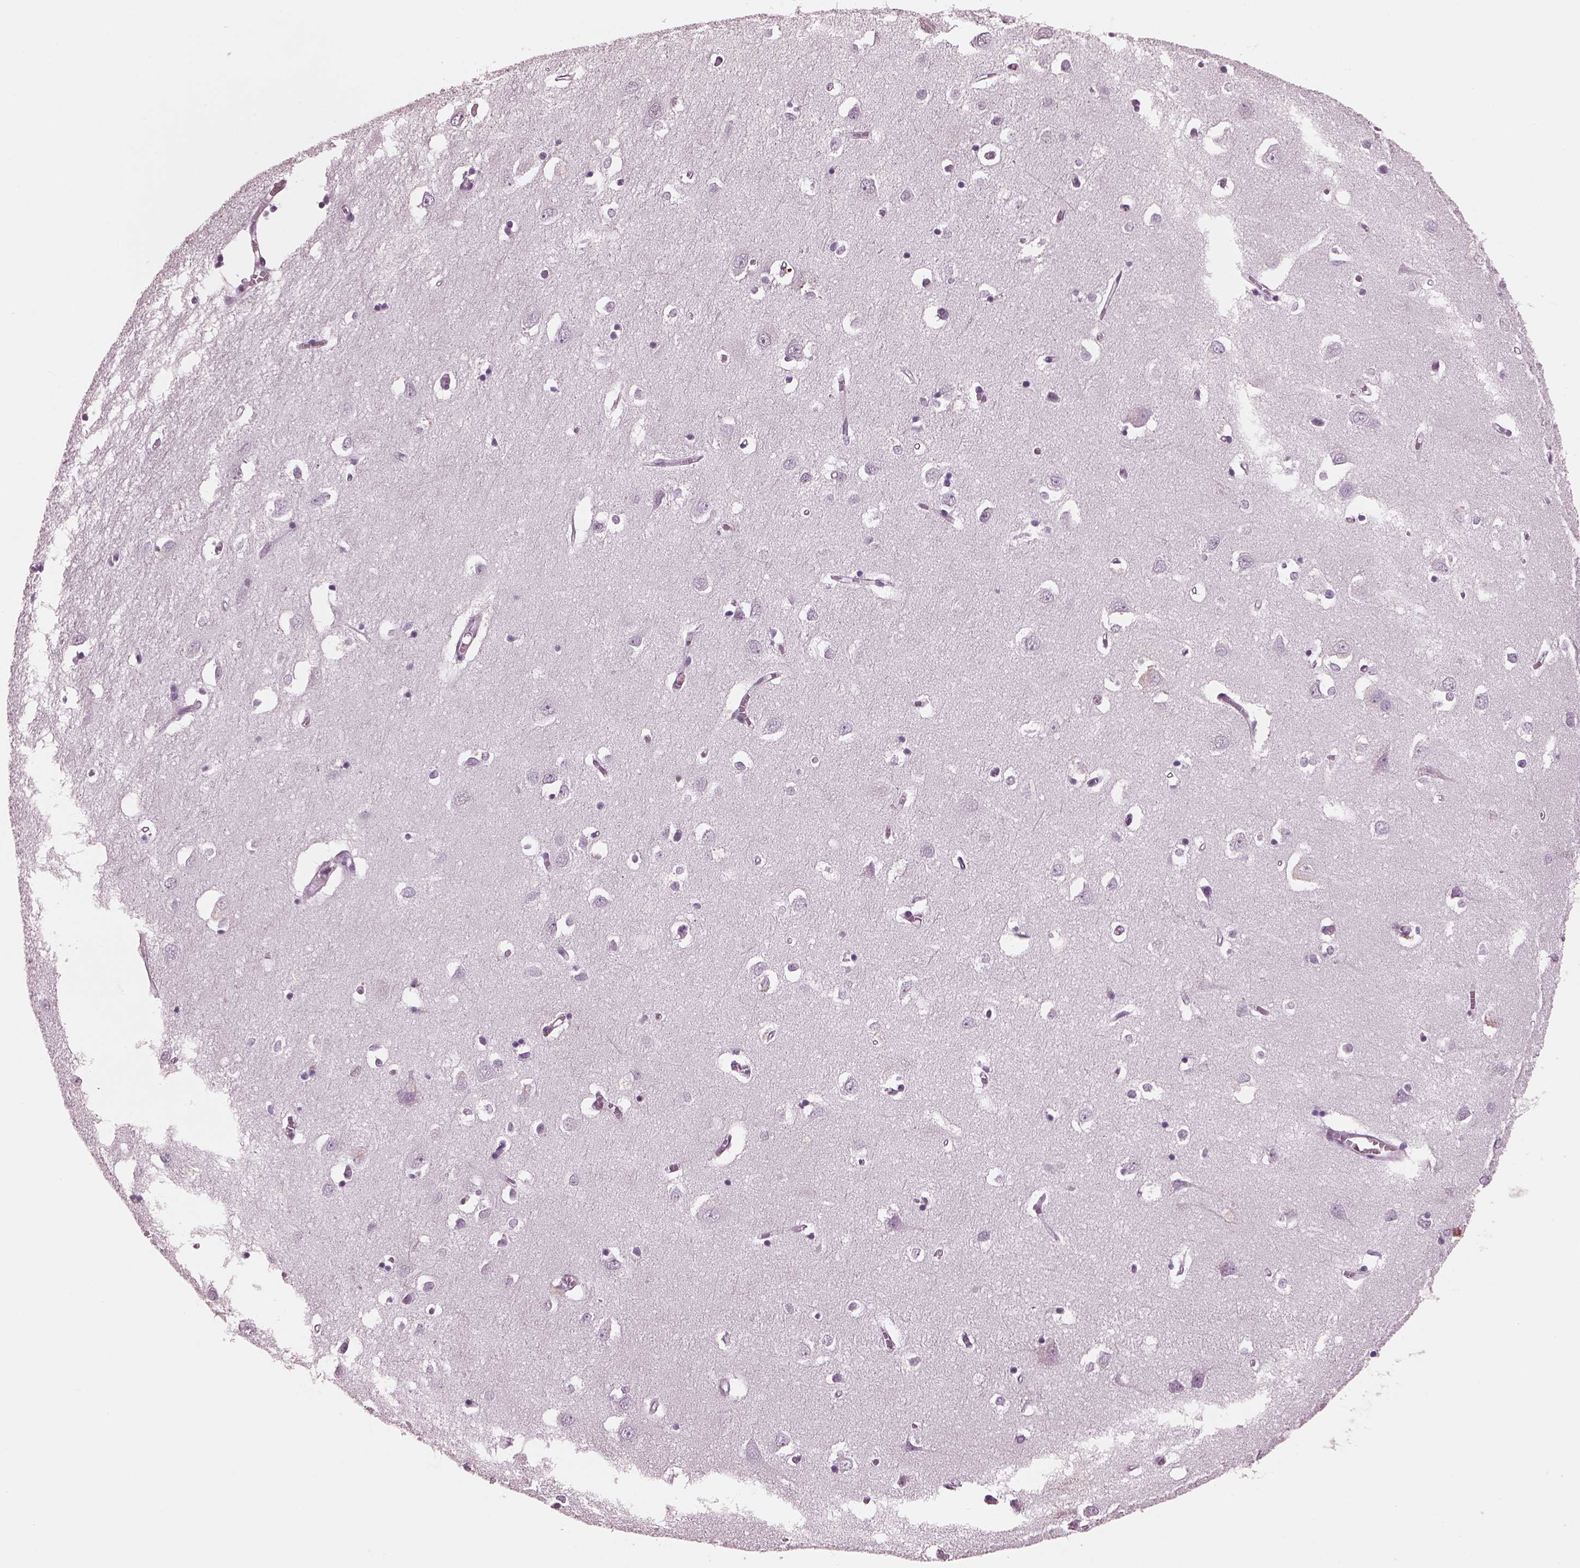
{"staining": {"intensity": "negative", "quantity": "none", "location": "none"}, "tissue": "cerebral cortex", "cell_type": "Endothelial cells", "image_type": "normal", "snomed": [{"axis": "morphology", "description": "Normal tissue, NOS"}, {"axis": "topography", "description": "Cerebral cortex"}], "caption": "IHC photomicrograph of benign cerebral cortex: cerebral cortex stained with DAB (3,3'-diaminobenzidine) exhibits no significant protein staining in endothelial cells. (Stains: DAB immunohistochemistry with hematoxylin counter stain, Microscopy: brightfield microscopy at high magnification).", "gene": "CYLC1", "patient": {"sex": "male", "age": 70}}